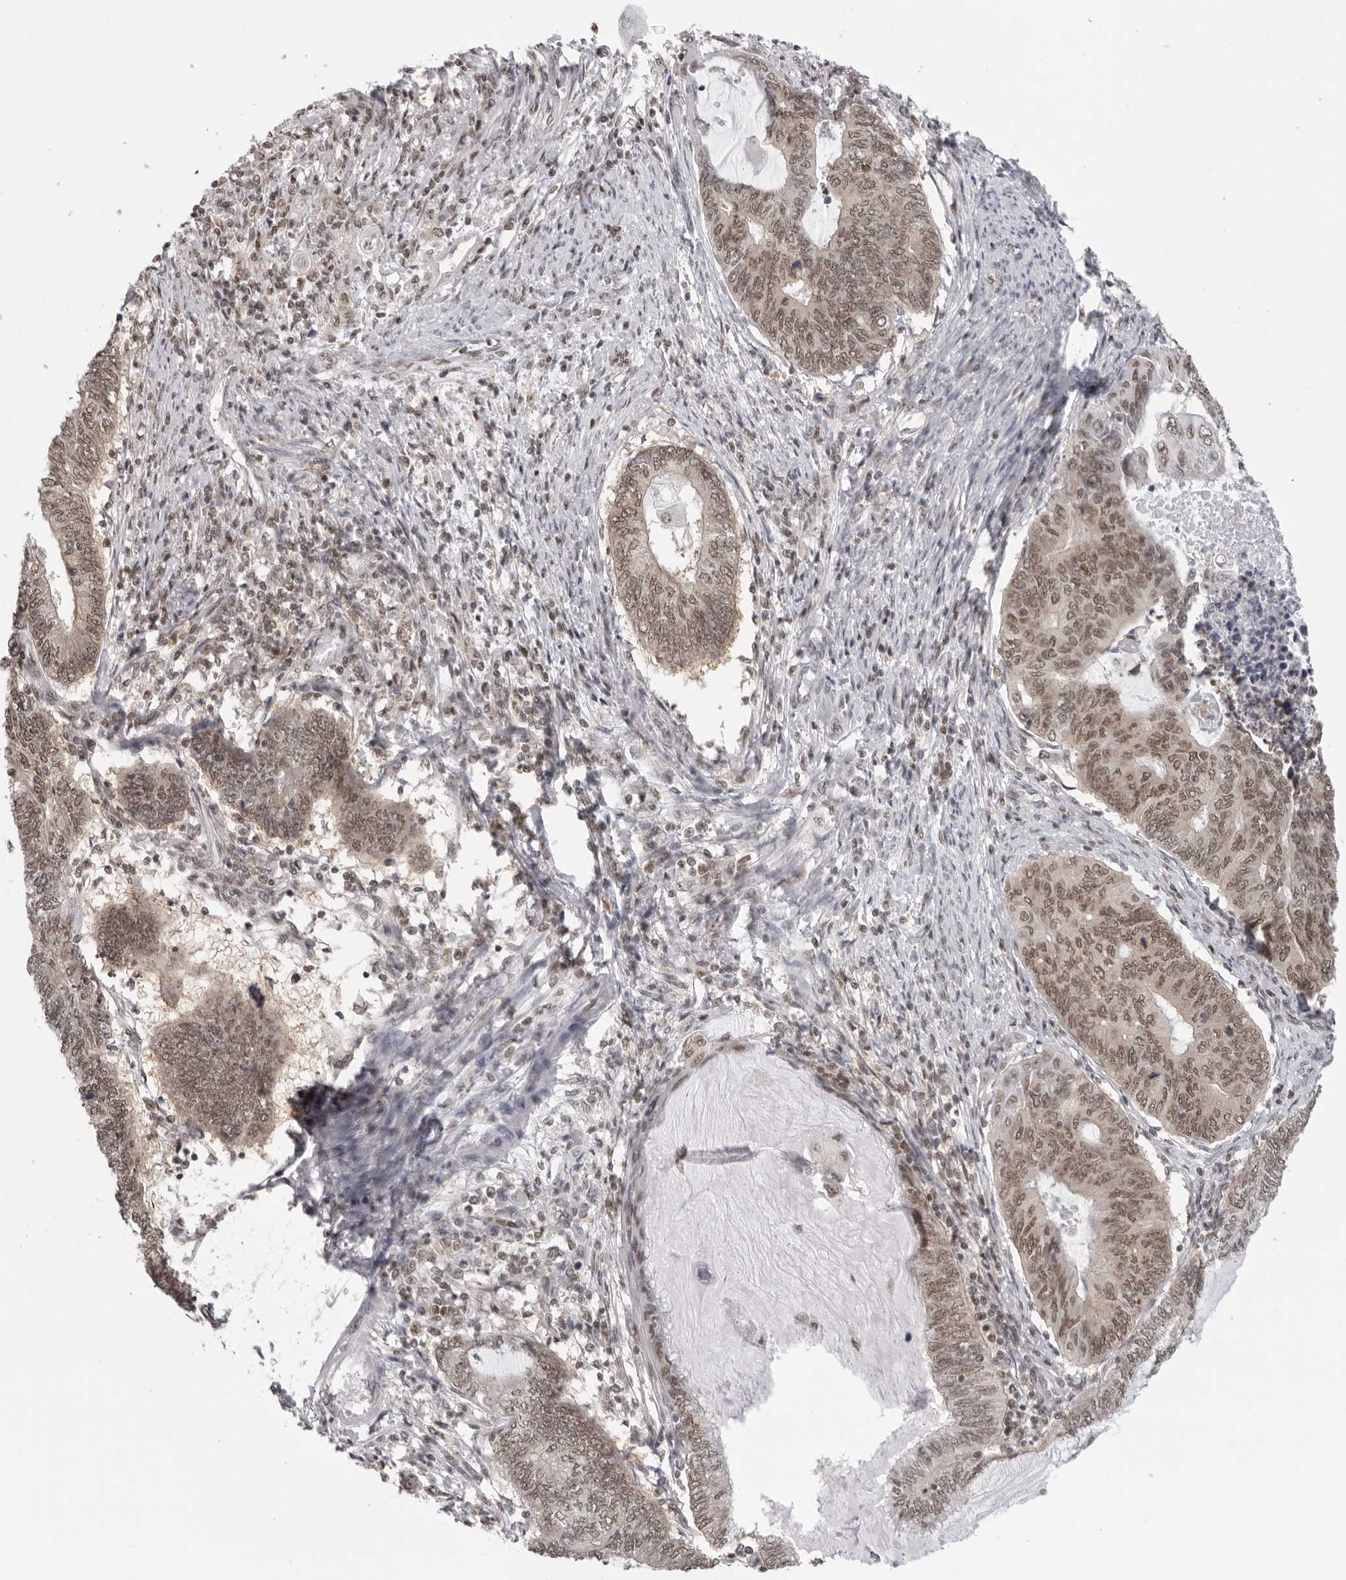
{"staining": {"intensity": "weak", "quantity": "25%-75%", "location": "nuclear"}, "tissue": "endometrial cancer", "cell_type": "Tumor cells", "image_type": "cancer", "snomed": [{"axis": "morphology", "description": "Adenocarcinoma, NOS"}, {"axis": "topography", "description": "Uterus"}, {"axis": "topography", "description": "Endometrium"}], "caption": "Immunohistochemistry (IHC) of human endometrial cancer (adenocarcinoma) exhibits low levels of weak nuclear positivity in about 25%-75% of tumor cells.", "gene": "RPA2", "patient": {"sex": "female", "age": 70}}